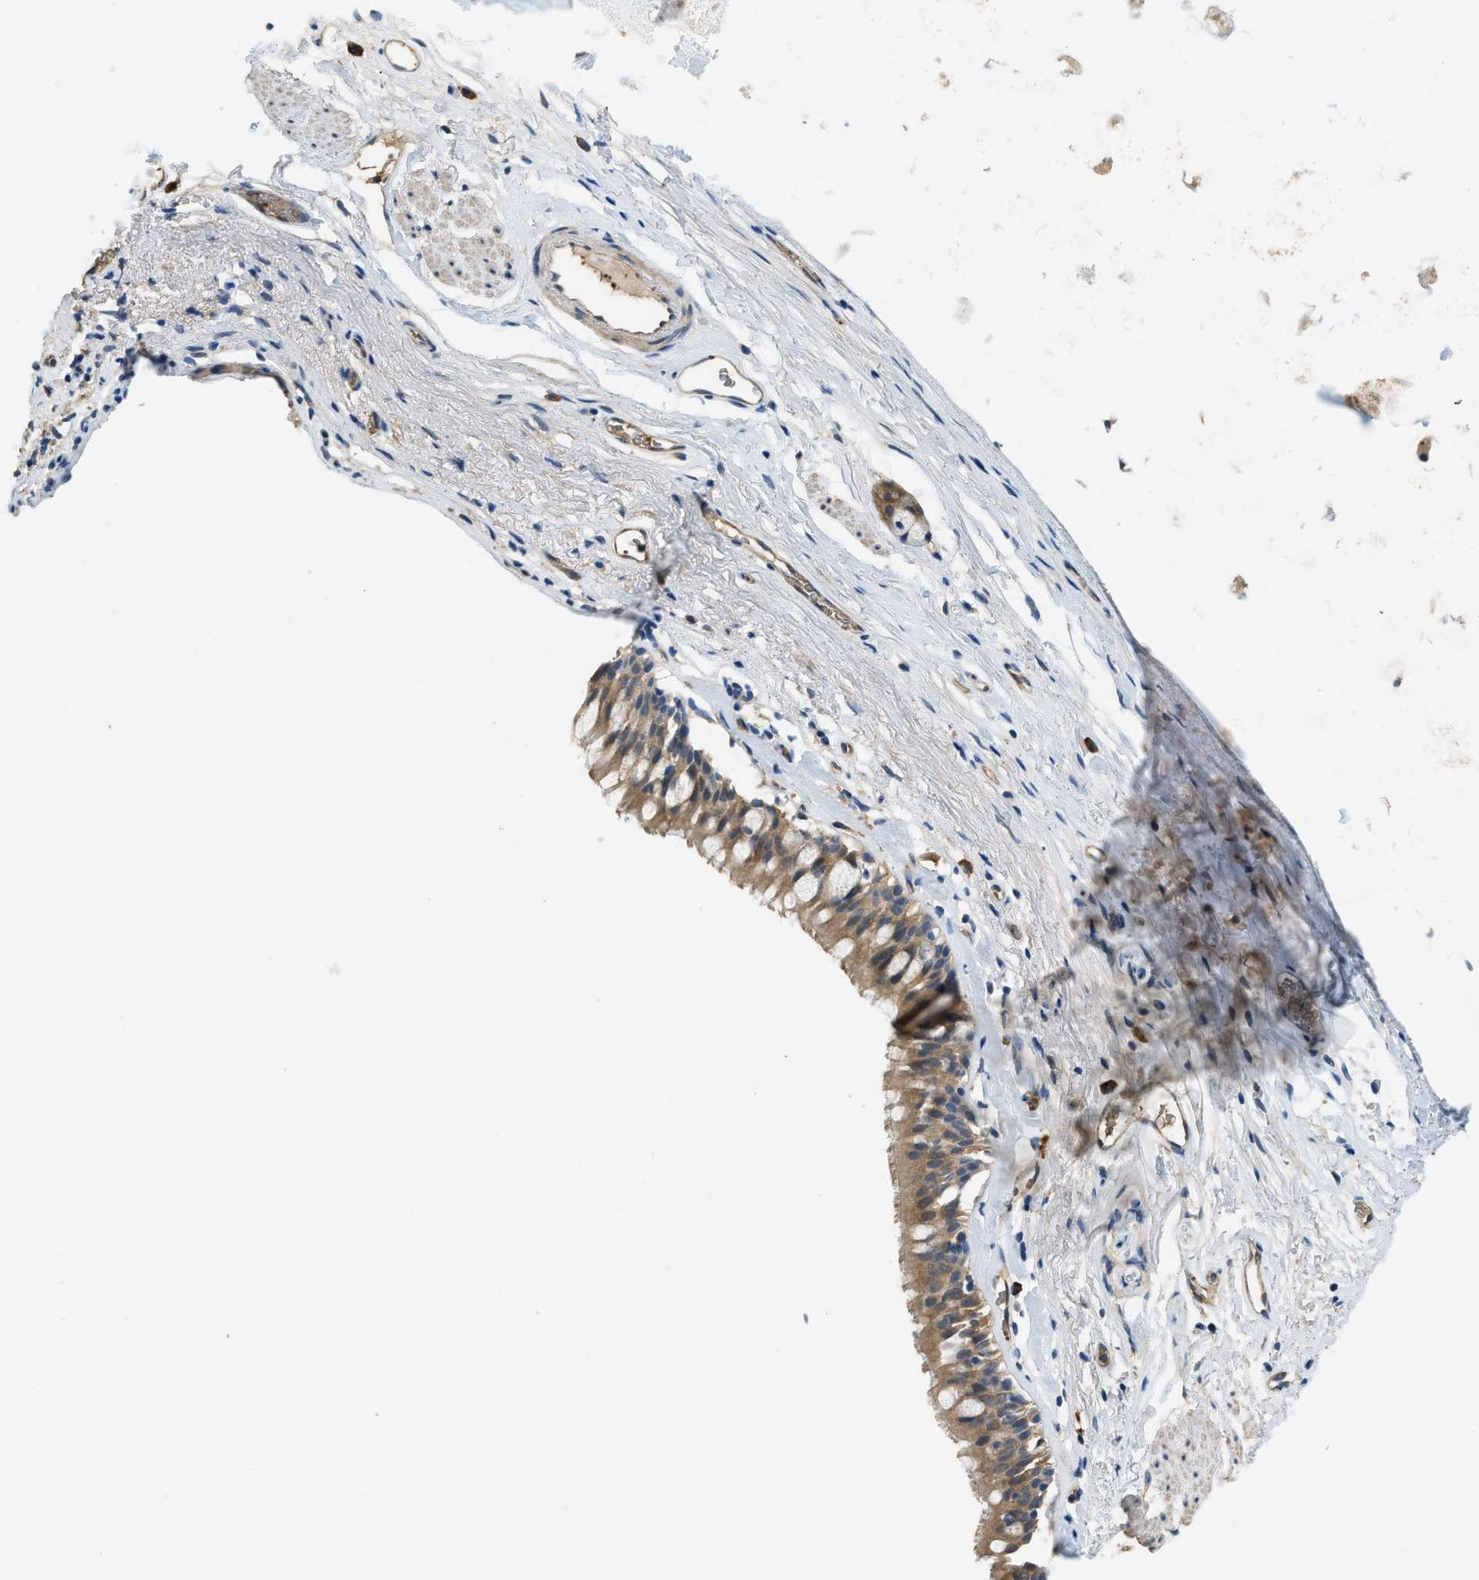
{"staining": {"intensity": "moderate", "quantity": ">75%", "location": "cytoplasmic/membranous"}, "tissue": "bronchus", "cell_type": "Respiratory epithelial cells", "image_type": "normal", "snomed": [{"axis": "morphology", "description": "Normal tissue, NOS"}, {"axis": "topography", "description": "Cartilage tissue"}, {"axis": "topography", "description": "Bronchus"}], "caption": "High-power microscopy captured an IHC micrograph of normal bronchus, revealing moderate cytoplasmic/membranous positivity in approximately >75% of respiratory epithelial cells.", "gene": "CFLAR", "patient": {"sex": "female", "age": 53}}